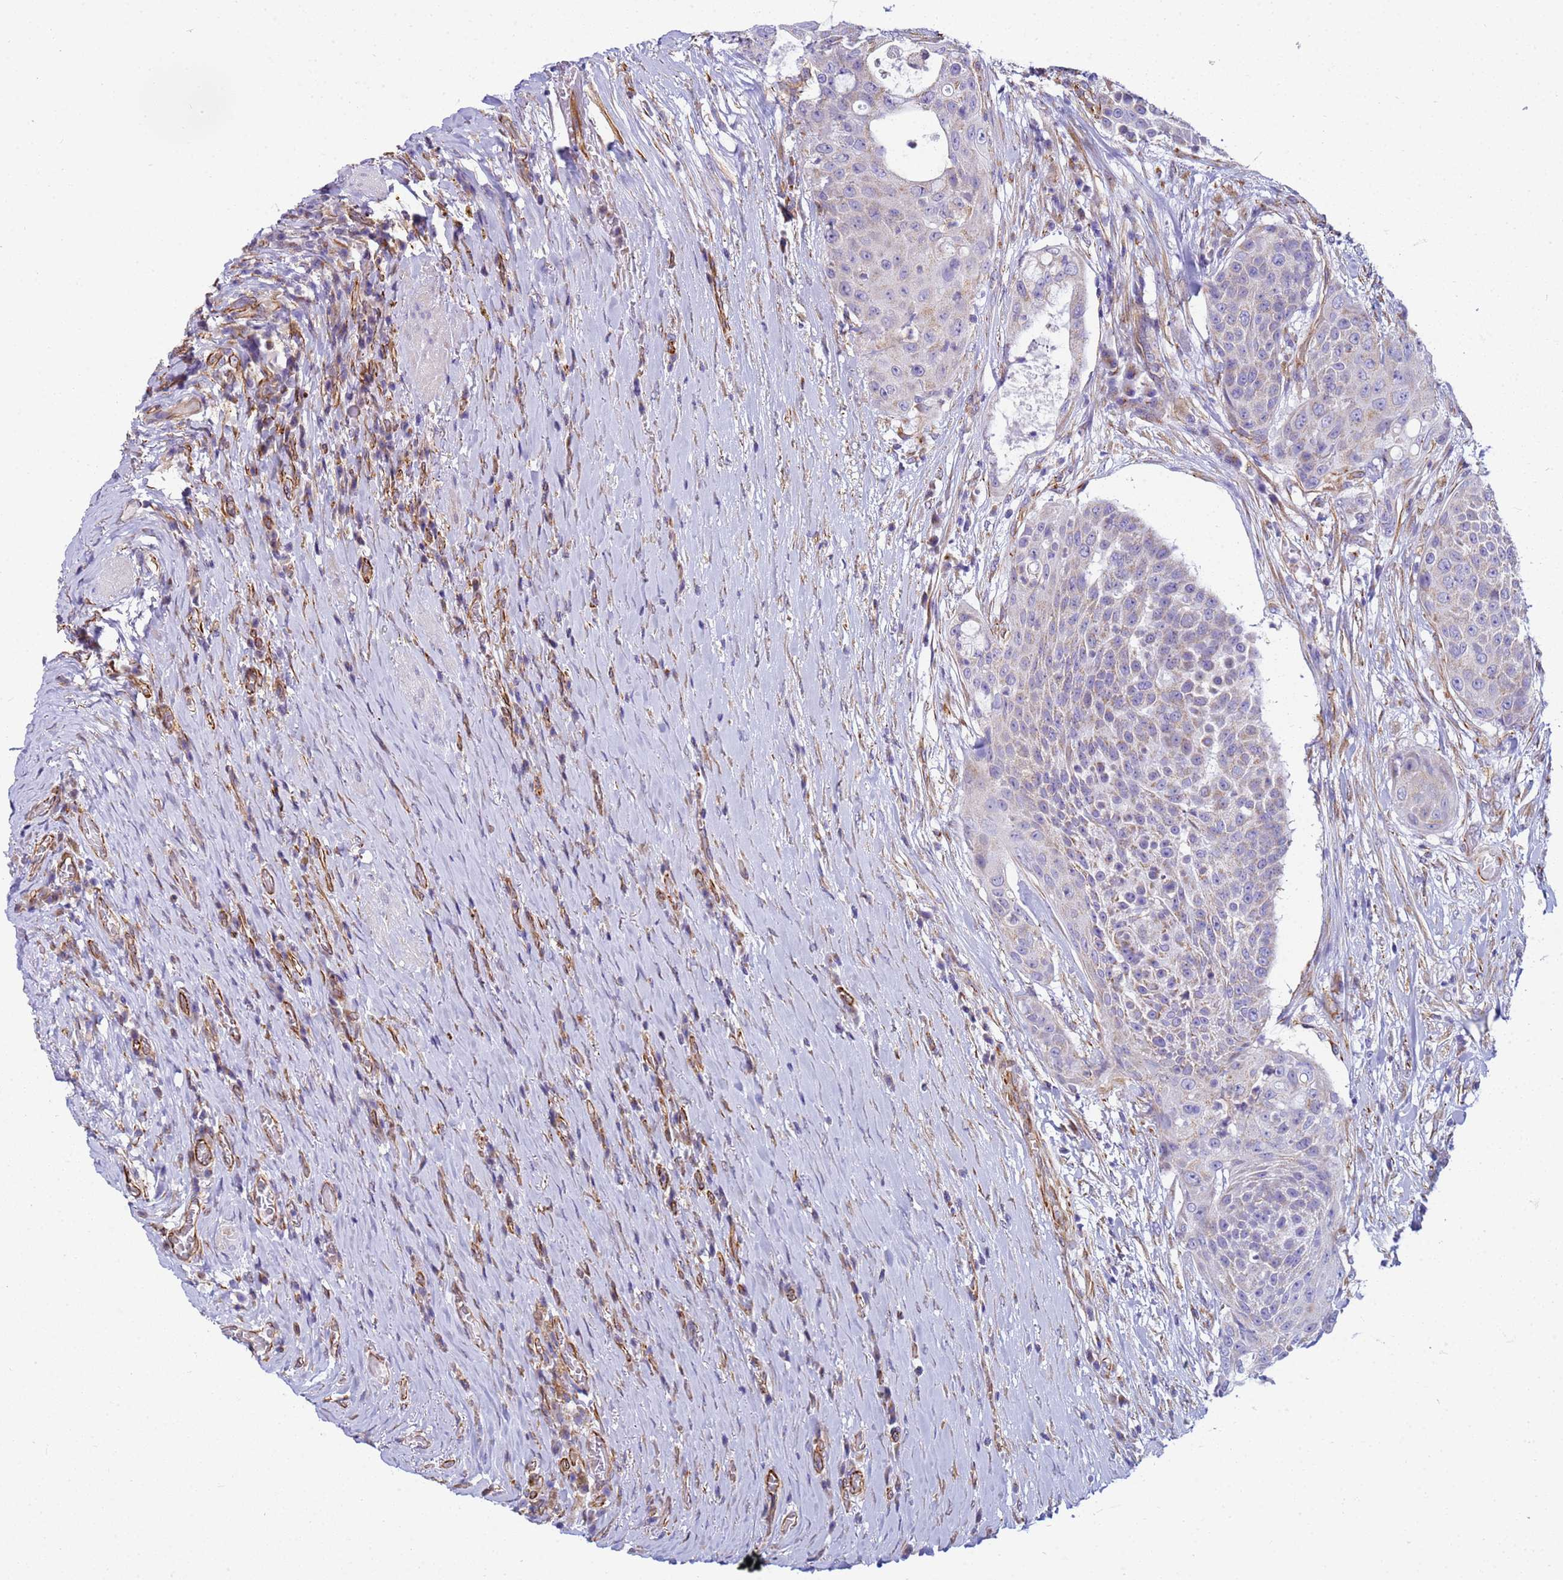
{"staining": {"intensity": "weak", "quantity": "<25%", "location": "cytoplasmic/membranous"}, "tissue": "urothelial cancer", "cell_type": "Tumor cells", "image_type": "cancer", "snomed": [{"axis": "morphology", "description": "Urothelial carcinoma, High grade"}, {"axis": "topography", "description": "Urinary bladder"}], "caption": "High power microscopy micrograph of an immunohistochemistry micrograph of urothelial carcinoma (high-grade), revealing no significant expression in tumor cells.", "gene": "UBXN2B", "patient": {"sex": "female", "age": 63}}